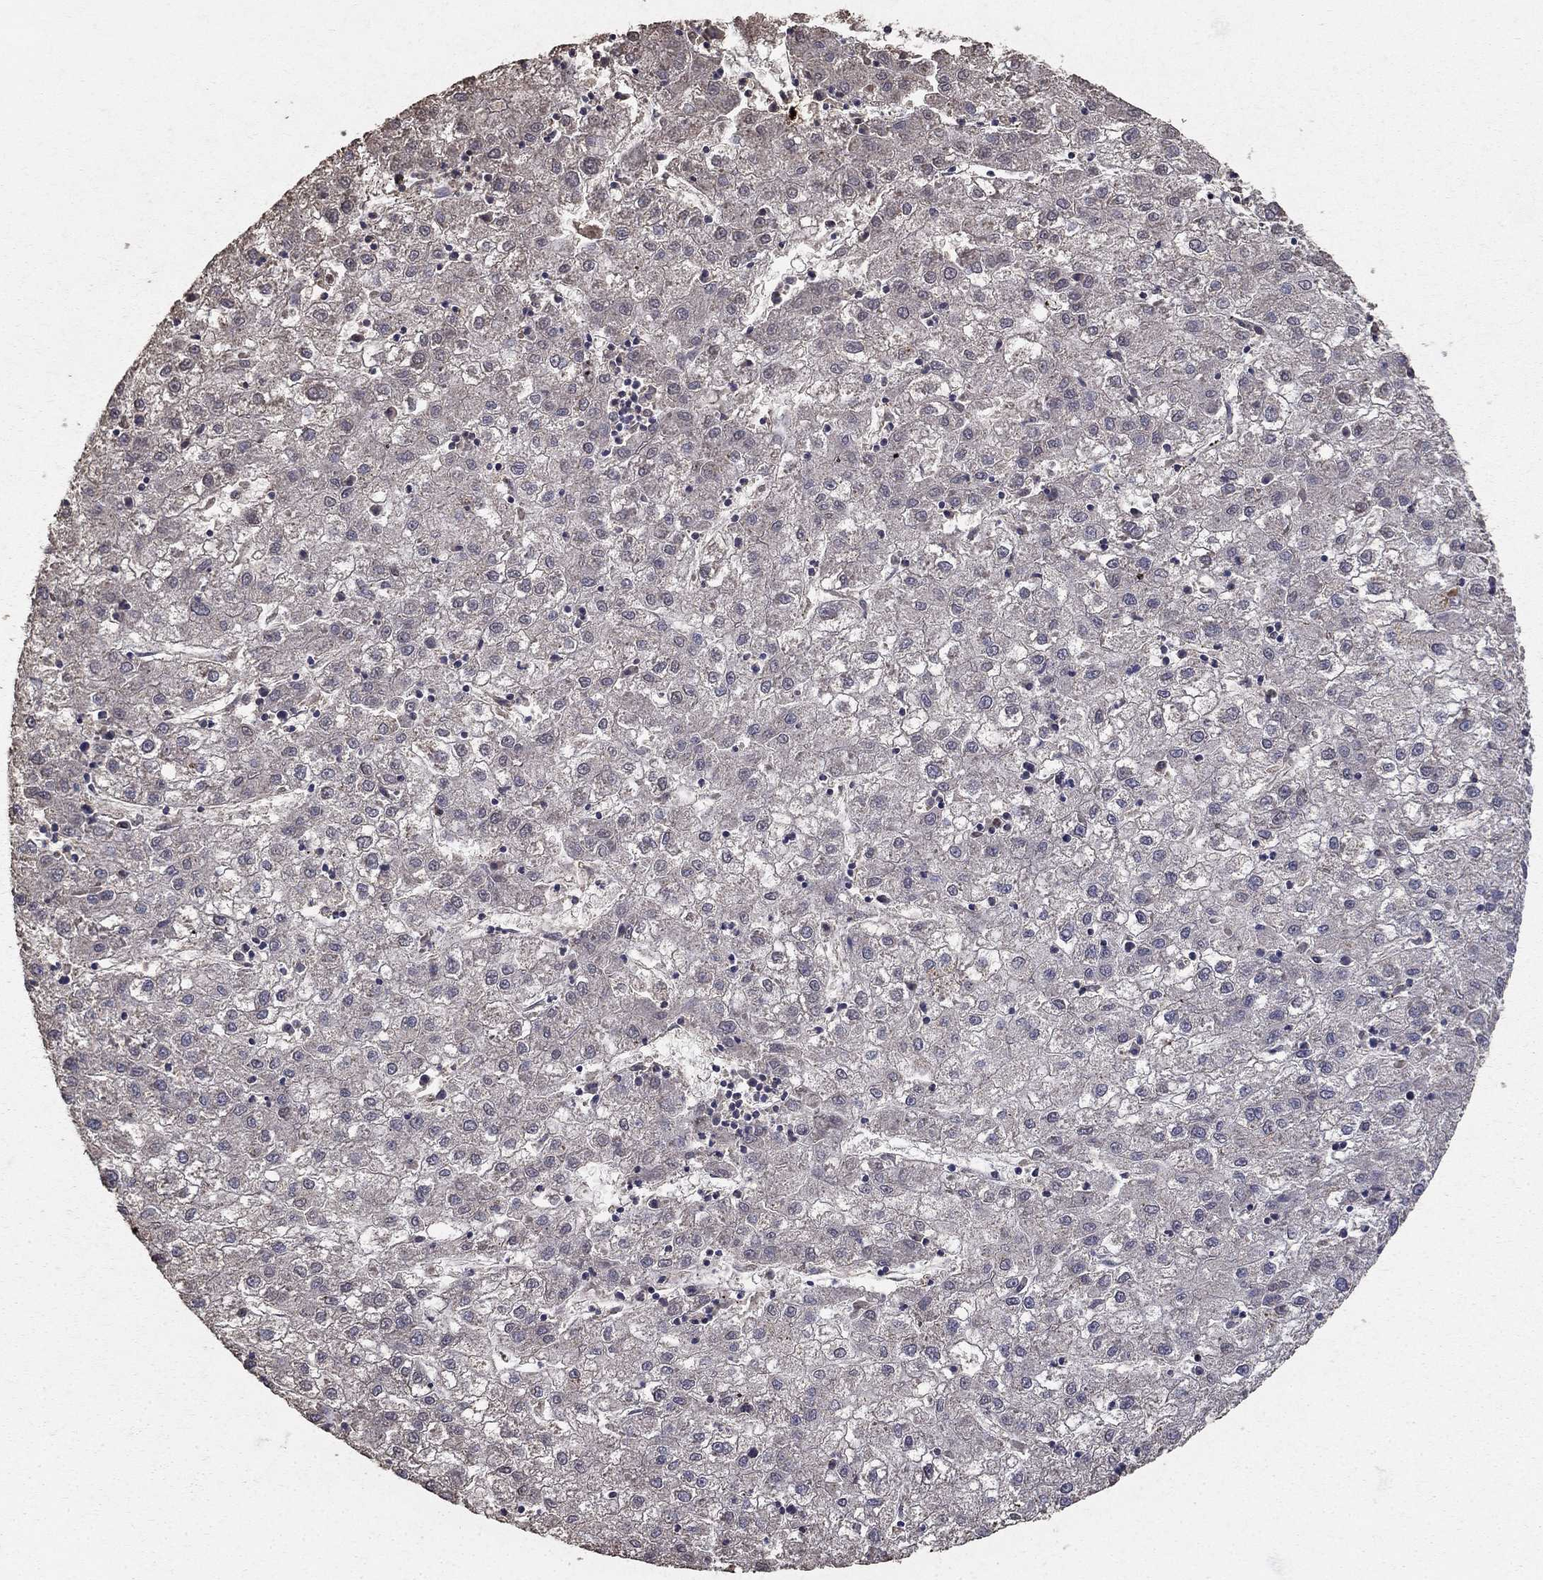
{"staining": {"intensity": "negative", "quantity": "none", "location": "none"}, "tissue": "liver cancer", "cell_type": "Tumor cells", "image_type": "cancer", "snomed": [{"axis": "morphology", "description": "Carcinoma, Hepatocellular, NOS"}, {"axis": "topography", "description": "Liver"}], "caption": "Human liver cancer stained for a protein using IHC reveals no staining in tumor cells.", "gene": "MPP2", "patient": {"sex": "male", "age": 72}}